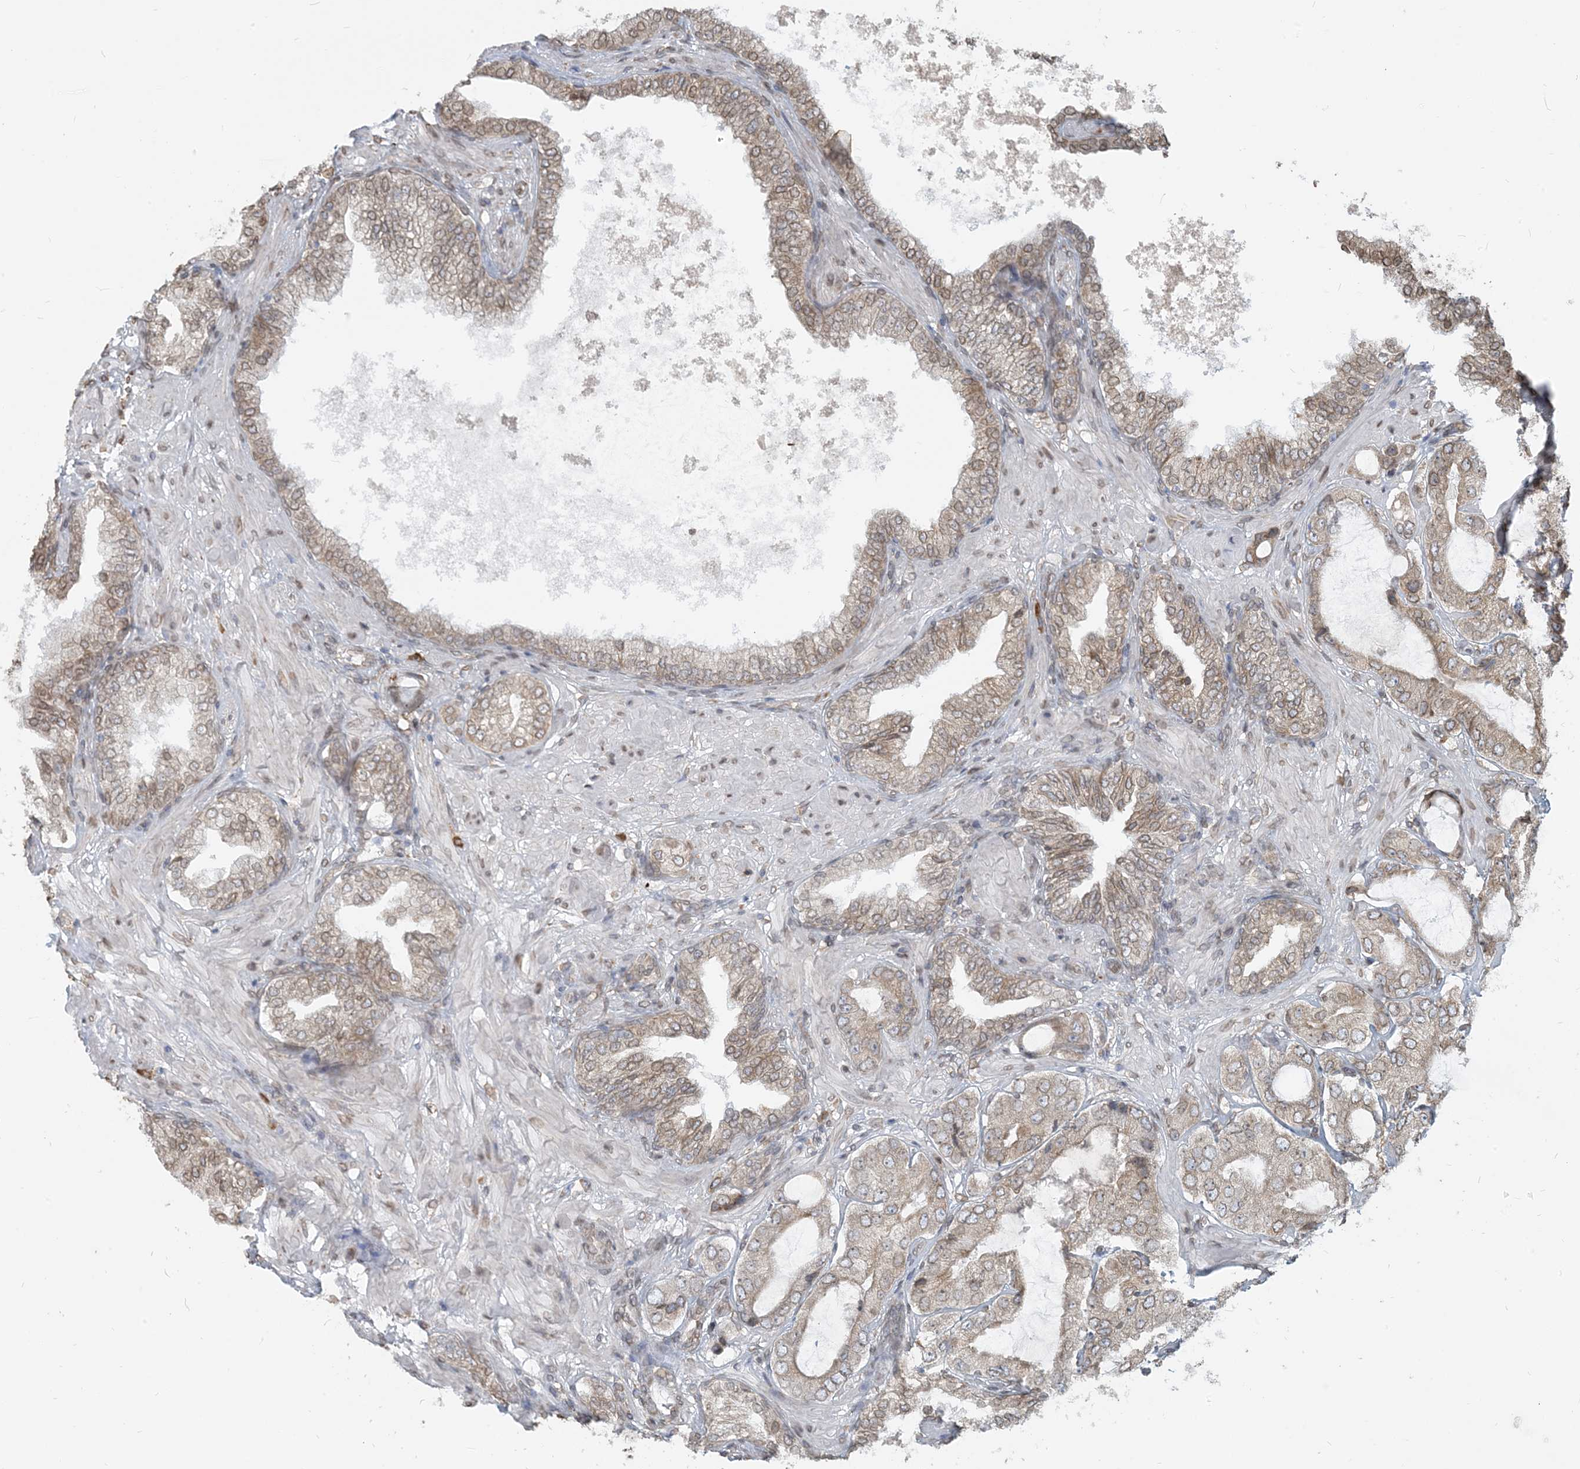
{"staining": {"intensity": "weak", "quantity": "25%-75%", "location": "cytoplasmic/membranous"}, "tissue": "prostate cancer", "cell_type": "Tumor cells", "image_type": "cancer", "snomed": [{"axis": "morphology", "description": "Adenocarcinoma, High grade"}, {"axis": "topography", "description": "Prostate"}], "caption": "Protein expression by immunohistochemistry shows weak cytoplasmic/membranous expression in approximately 25%-75% of tumor cells in prostate adenocarcinoma (high-grade). Using DAB (brown) and hematoxylin (blue) stains, captured at high magnification using brightfield microscopy.", "gene": "WWP1", "patient": {"sex": "male", "age": 59}}